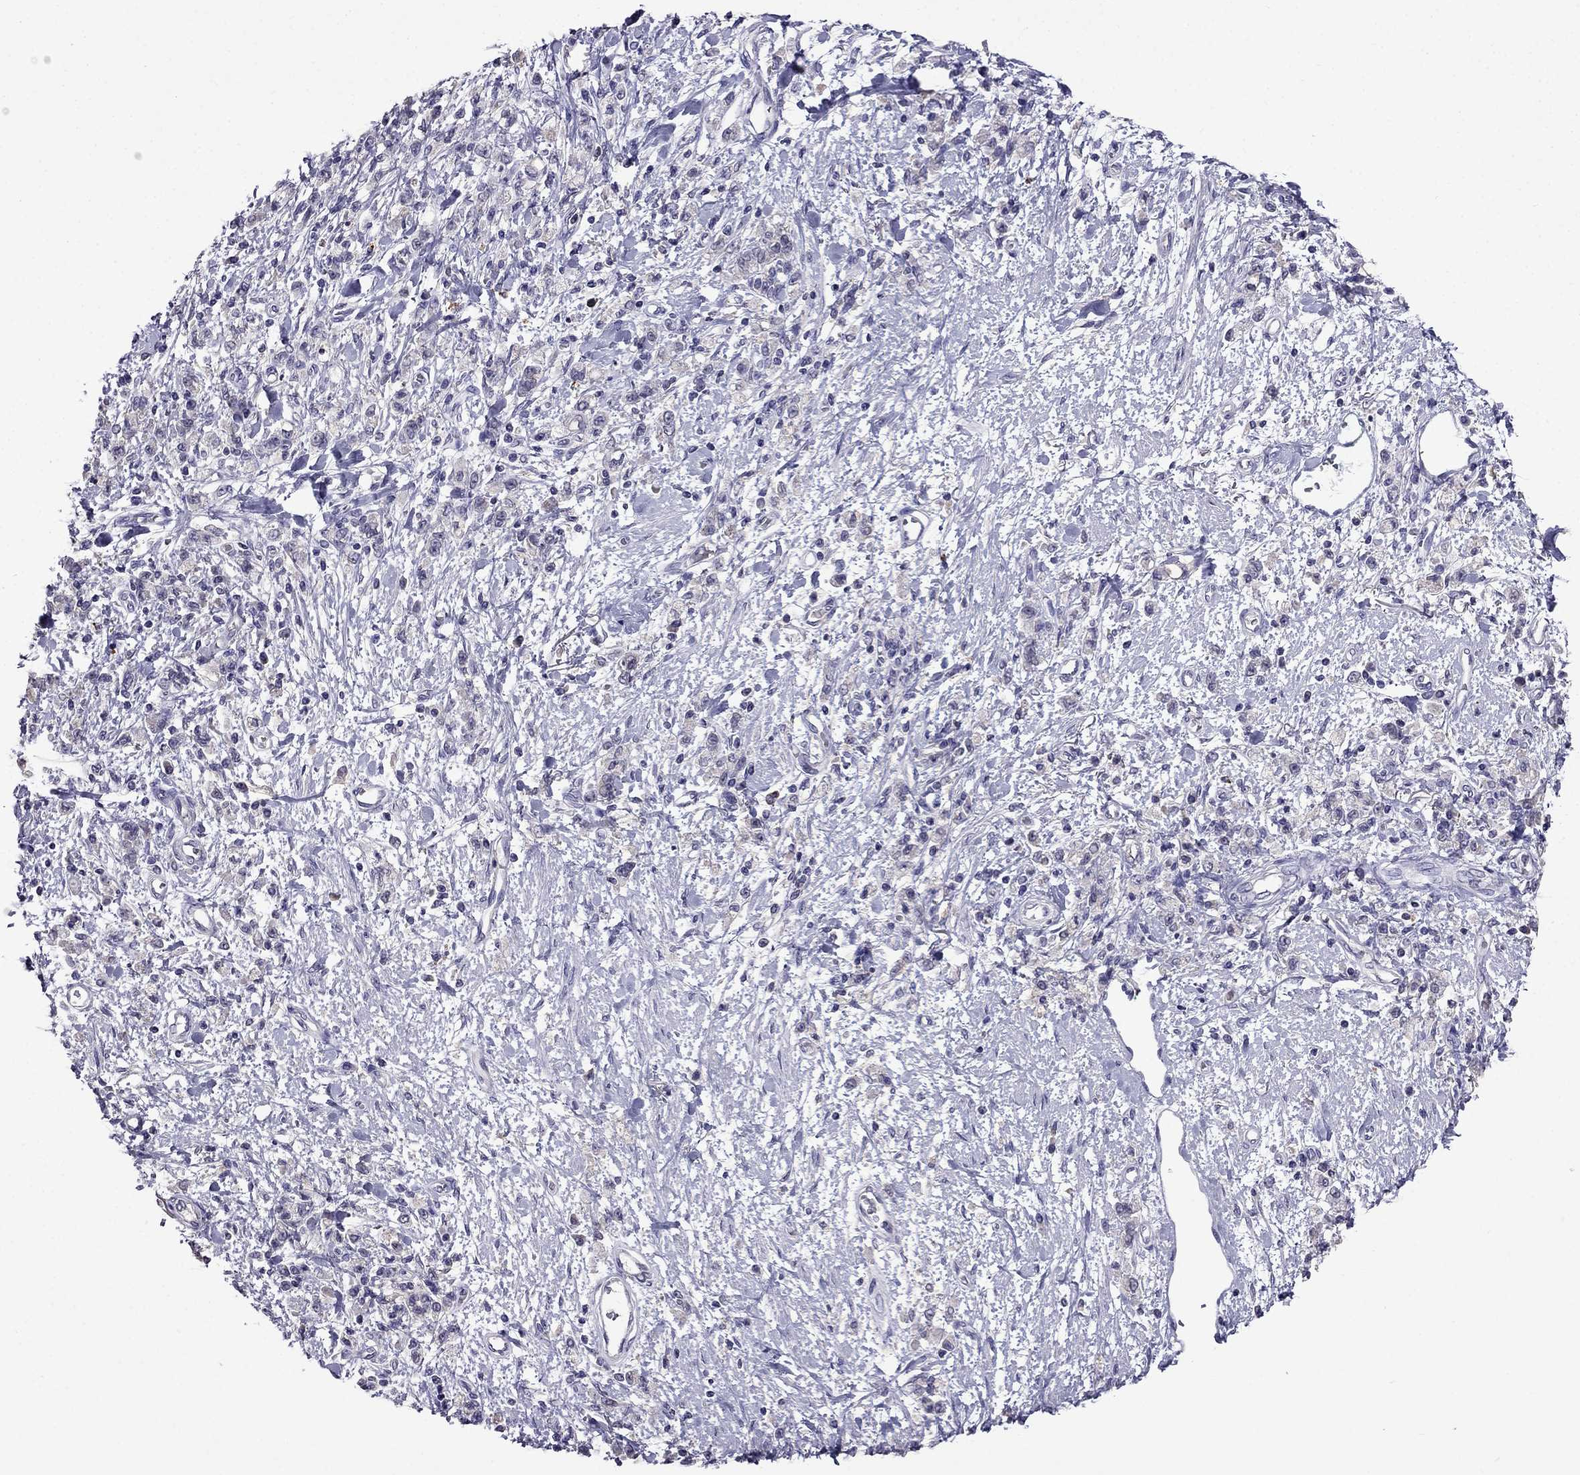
{"staining": {"intensity": "negative", "quantity": "none", "location": "none"}, "tissue": "stomach cancer", "cell_type": "Tumor cells", "image_type": "cancer", "snomed": [{"axis": "morphology", "description": "Adenocarcinoma, NOS"}, {"axis": "topography", "description": "Stomach"}], "caption": "IHC of human adenocarcinoma (stomach) shows no expression in tumor cells.", "gene": "AQP9", "patient": {"sex": "male", "age": 77}}